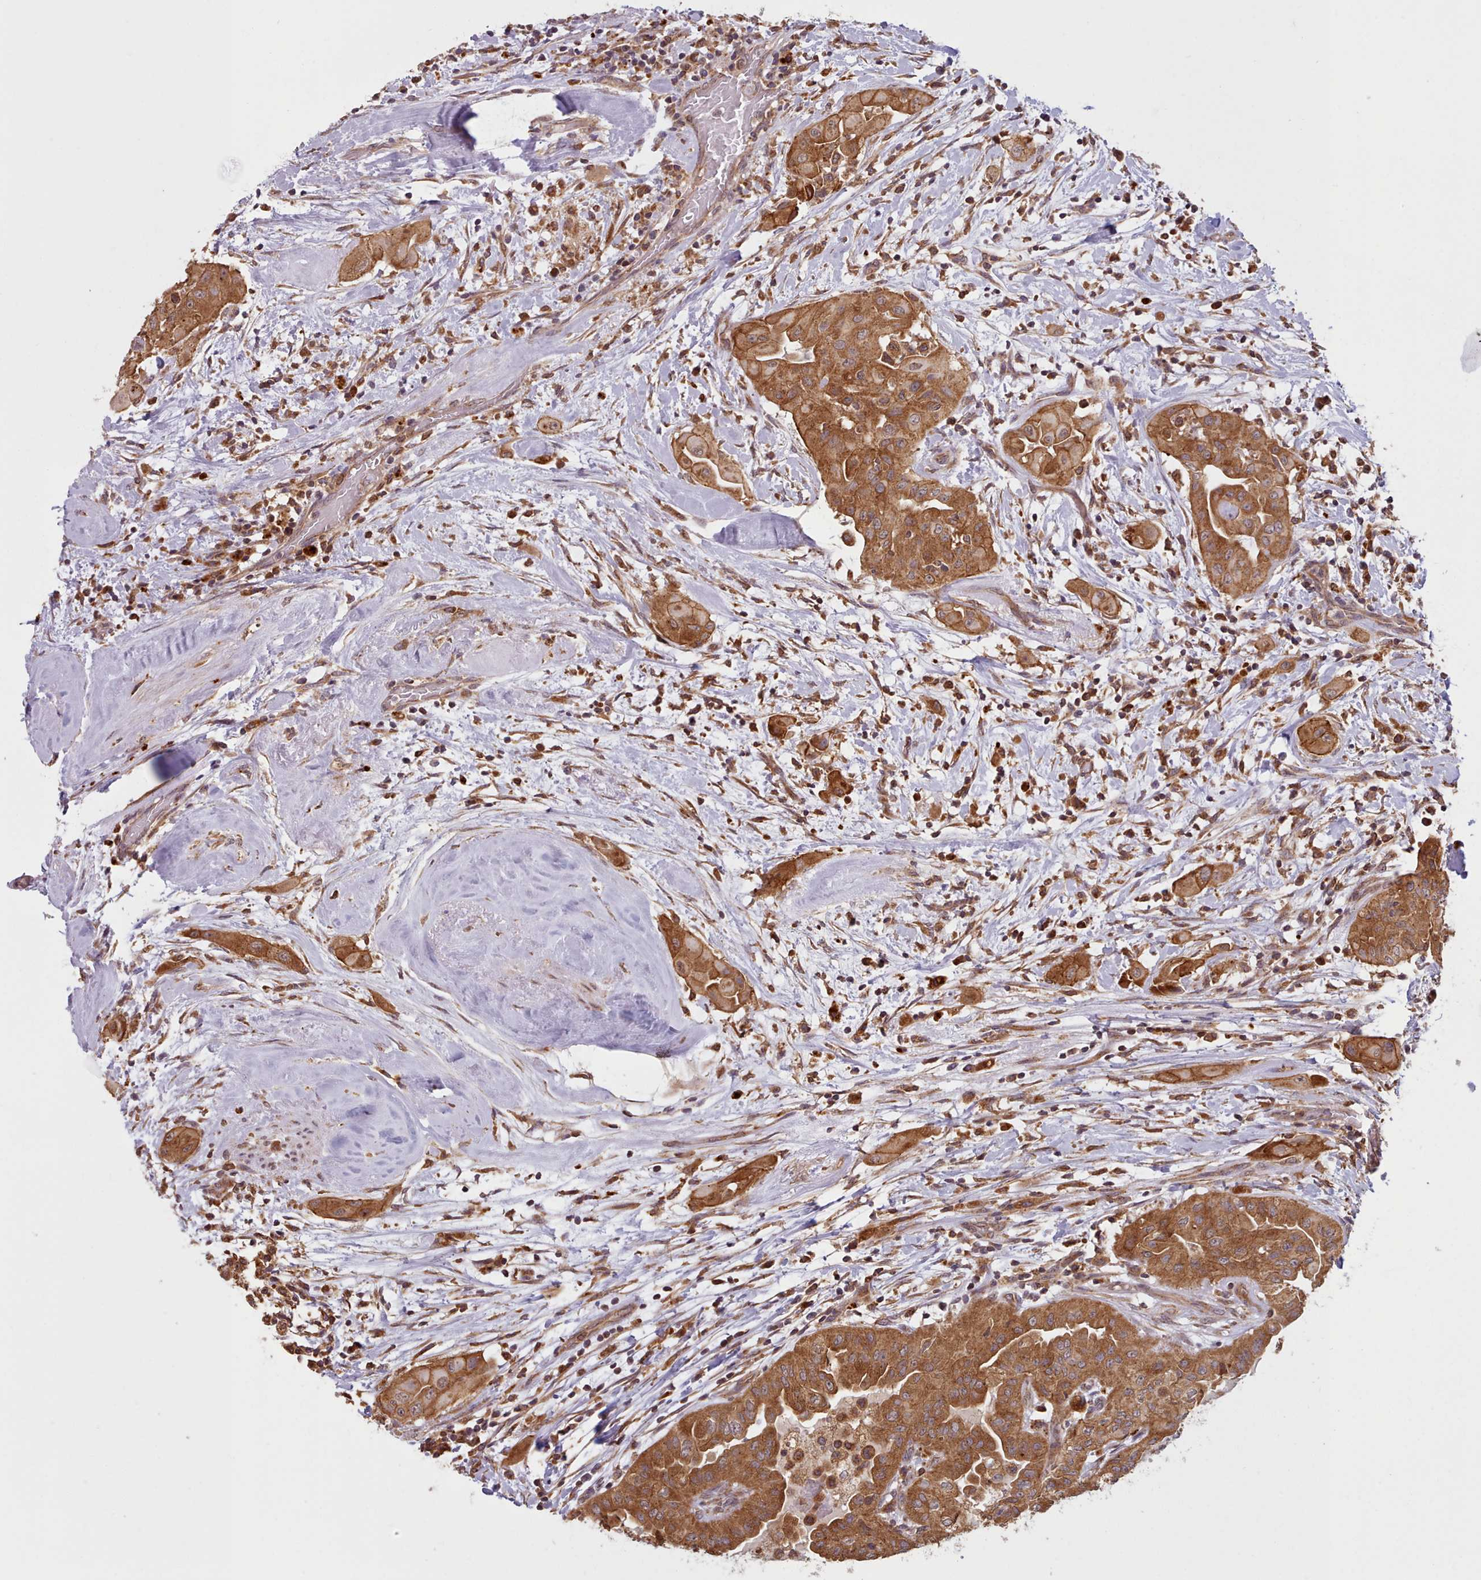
{"staining": {"intensity": "strong", "quantity": ">75%", "location": "cytoplasmic/membranous,nuclear"}, "tissue": "thyroid cancer", "cell_type": "Tumor cells", "image_type": "cancer", "snomed": [{"axis": "morphology", "description": "Papillary adenocarcinoma, NOS"}, {"axis": "topography", "description": "Thyroid gland"}], "caption": "Thyroid cancer (papillary adenocarcinoma) stained with immunohistochemistry displays strong cytoplasmic/membranous and nuclear staining in approximately >75% of tumor cells.", "gene": "CRYBG1", "patient": {"sex": "female", "age": 59}}